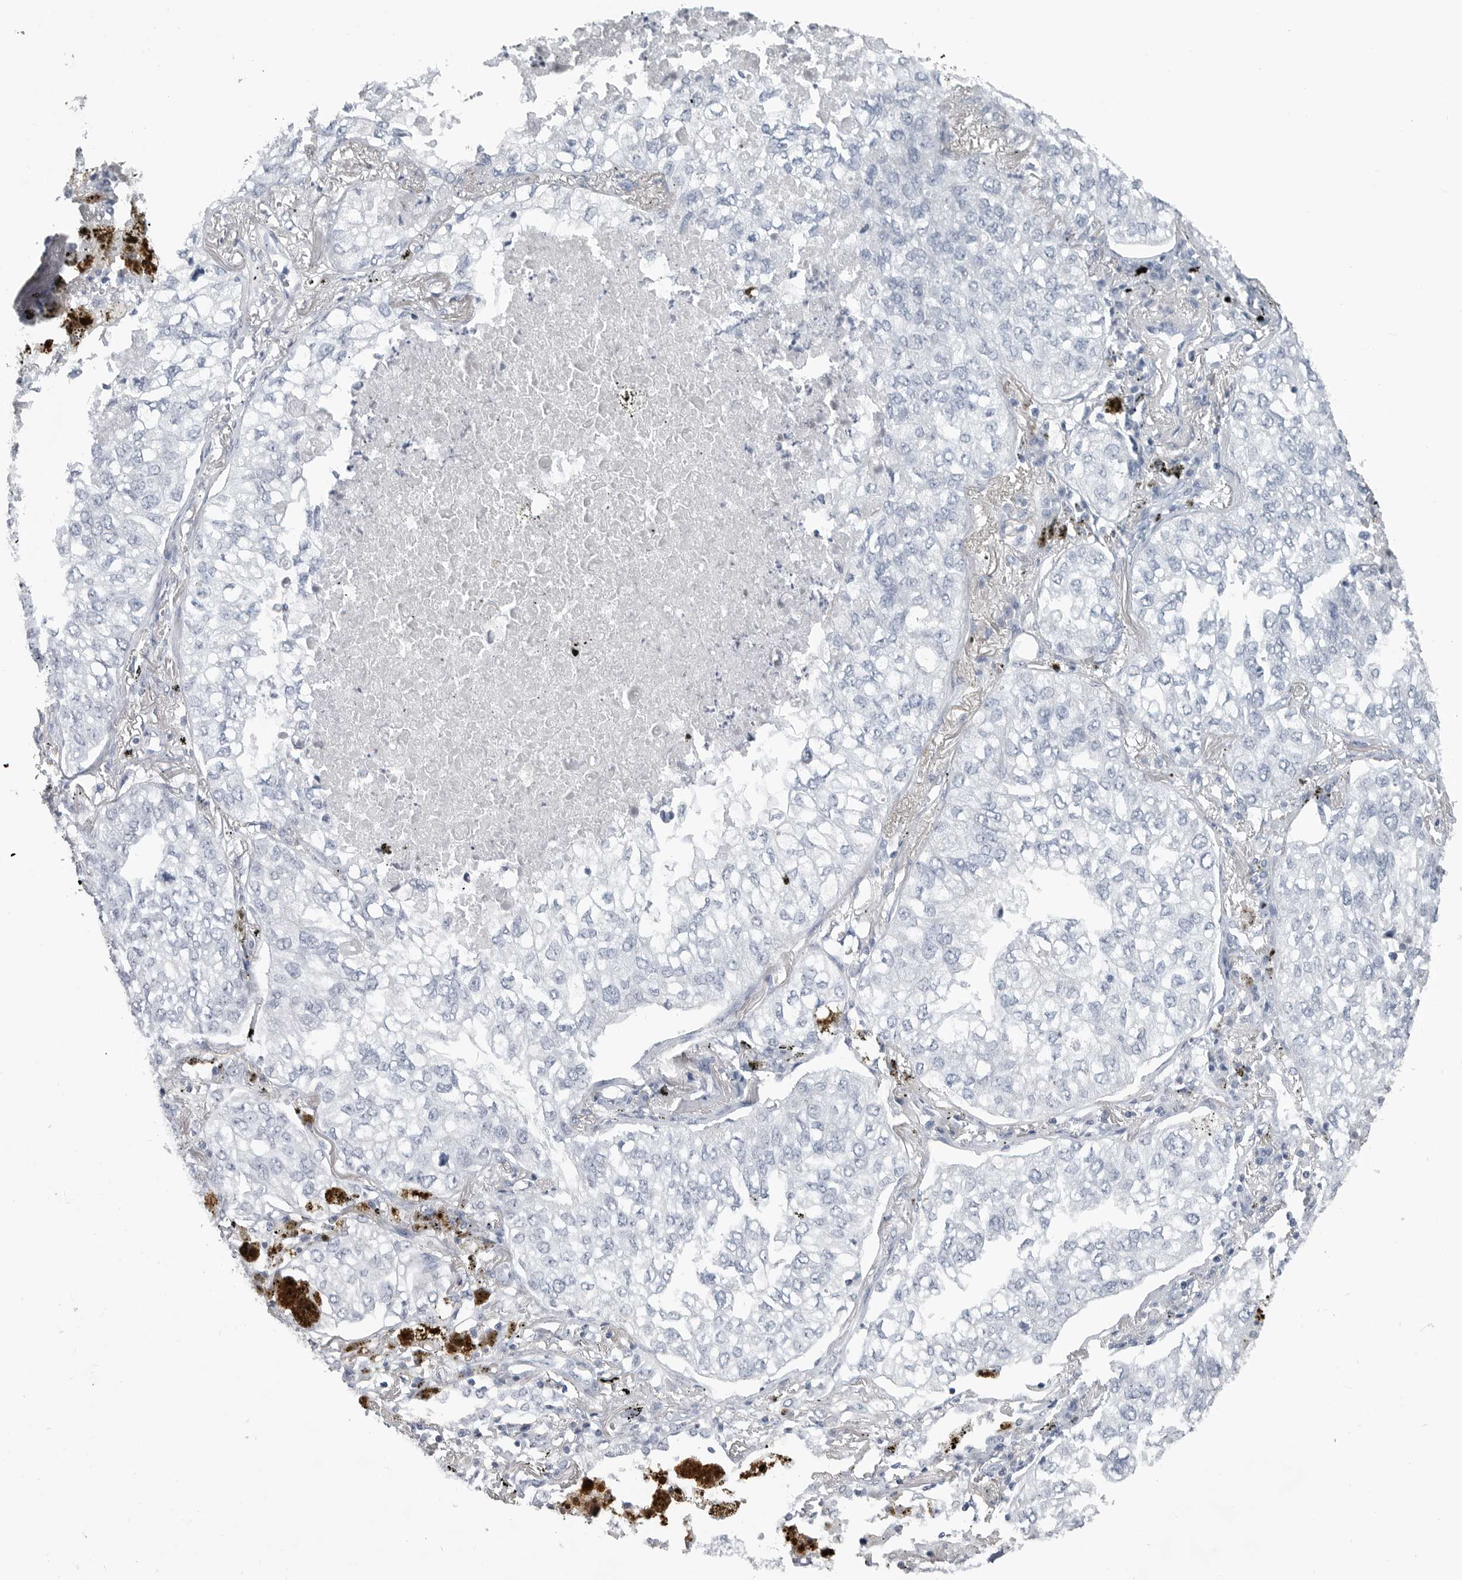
{"staining": {"intensity": "negative", "quantity": "none", "location": "none"}, "tissue": "lung cancer", "cell_type": "Tumor cells", "image_type": "cancer", "snomed": [{"axis": "morphology", "description": "Adenocarcinoma, NOS"}, {"axis": "topography", "description": "Lung"}], "caption": "An immunohistochemistry photomicrograph of lung cancer is shown. There is no staining in tumor cells of lung cancer.", "gene": "AMPD1", "patient": {"sex": "male", "age": 65}}